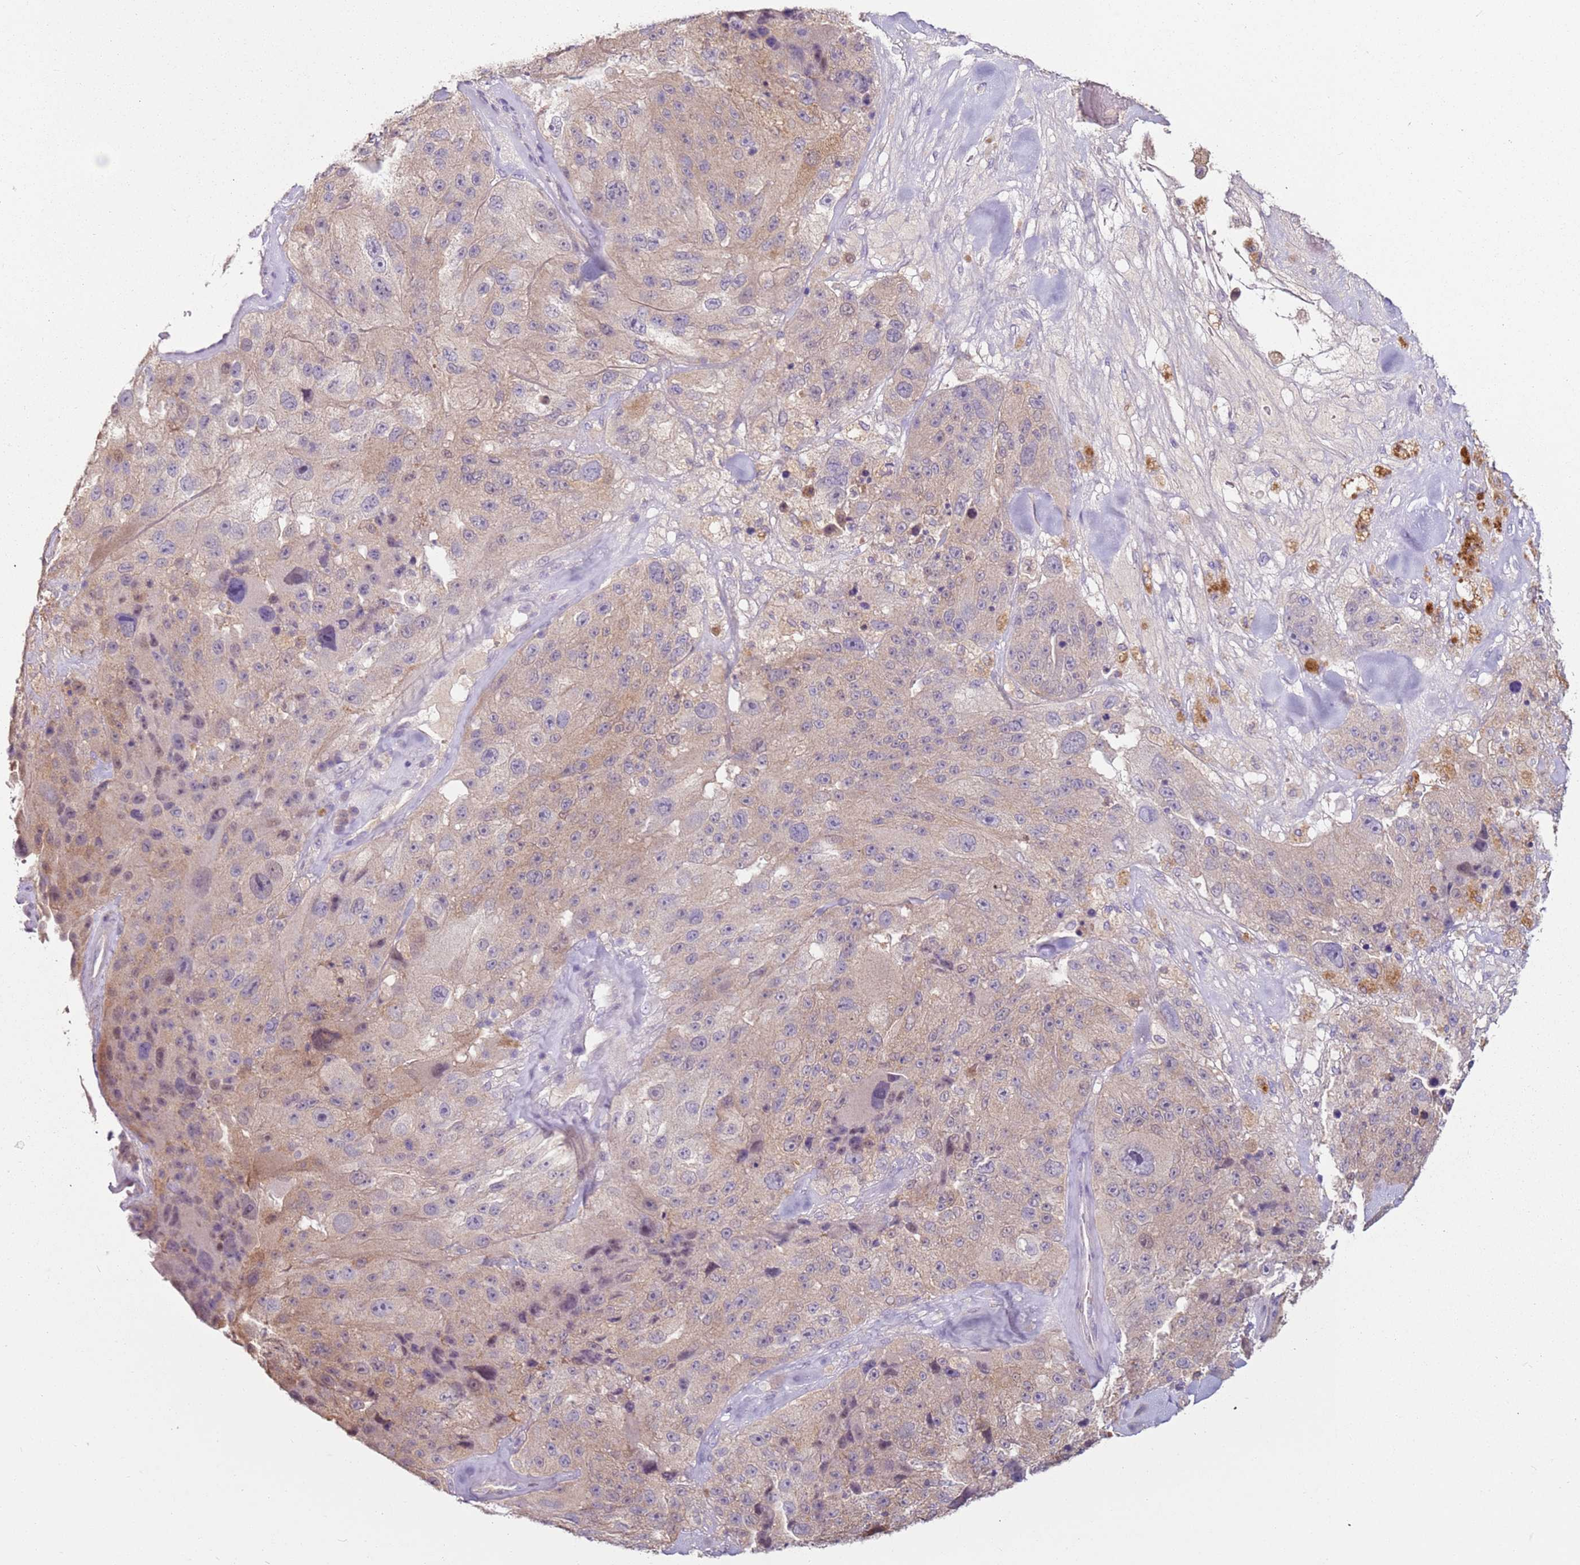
{"staining": {"intensity": "weak", "quantity": ">75%", "location": "cytoplasmic/membranous"}, "tissue": "melanoma", "cell_type": "Tumor cells", "image_type": "cancer", "snomed": [{"axis": "morphology", "description": "Malignant melanoma, Metastatic site"}, {"axis": "topography", "description": "Lymph node"}], "caption": "A high-resolution histopathology image shows immunohistochemistry (IHC) staining of malignant melanoma (metastatic site), which exhibits weak cytoplasmic/membranous positivity in about >75% of tumor cells. (IHC, brightfield microscopy, high magnification).", "gene": "MDH1", "patient": {"sex": "male", "age": 62}}